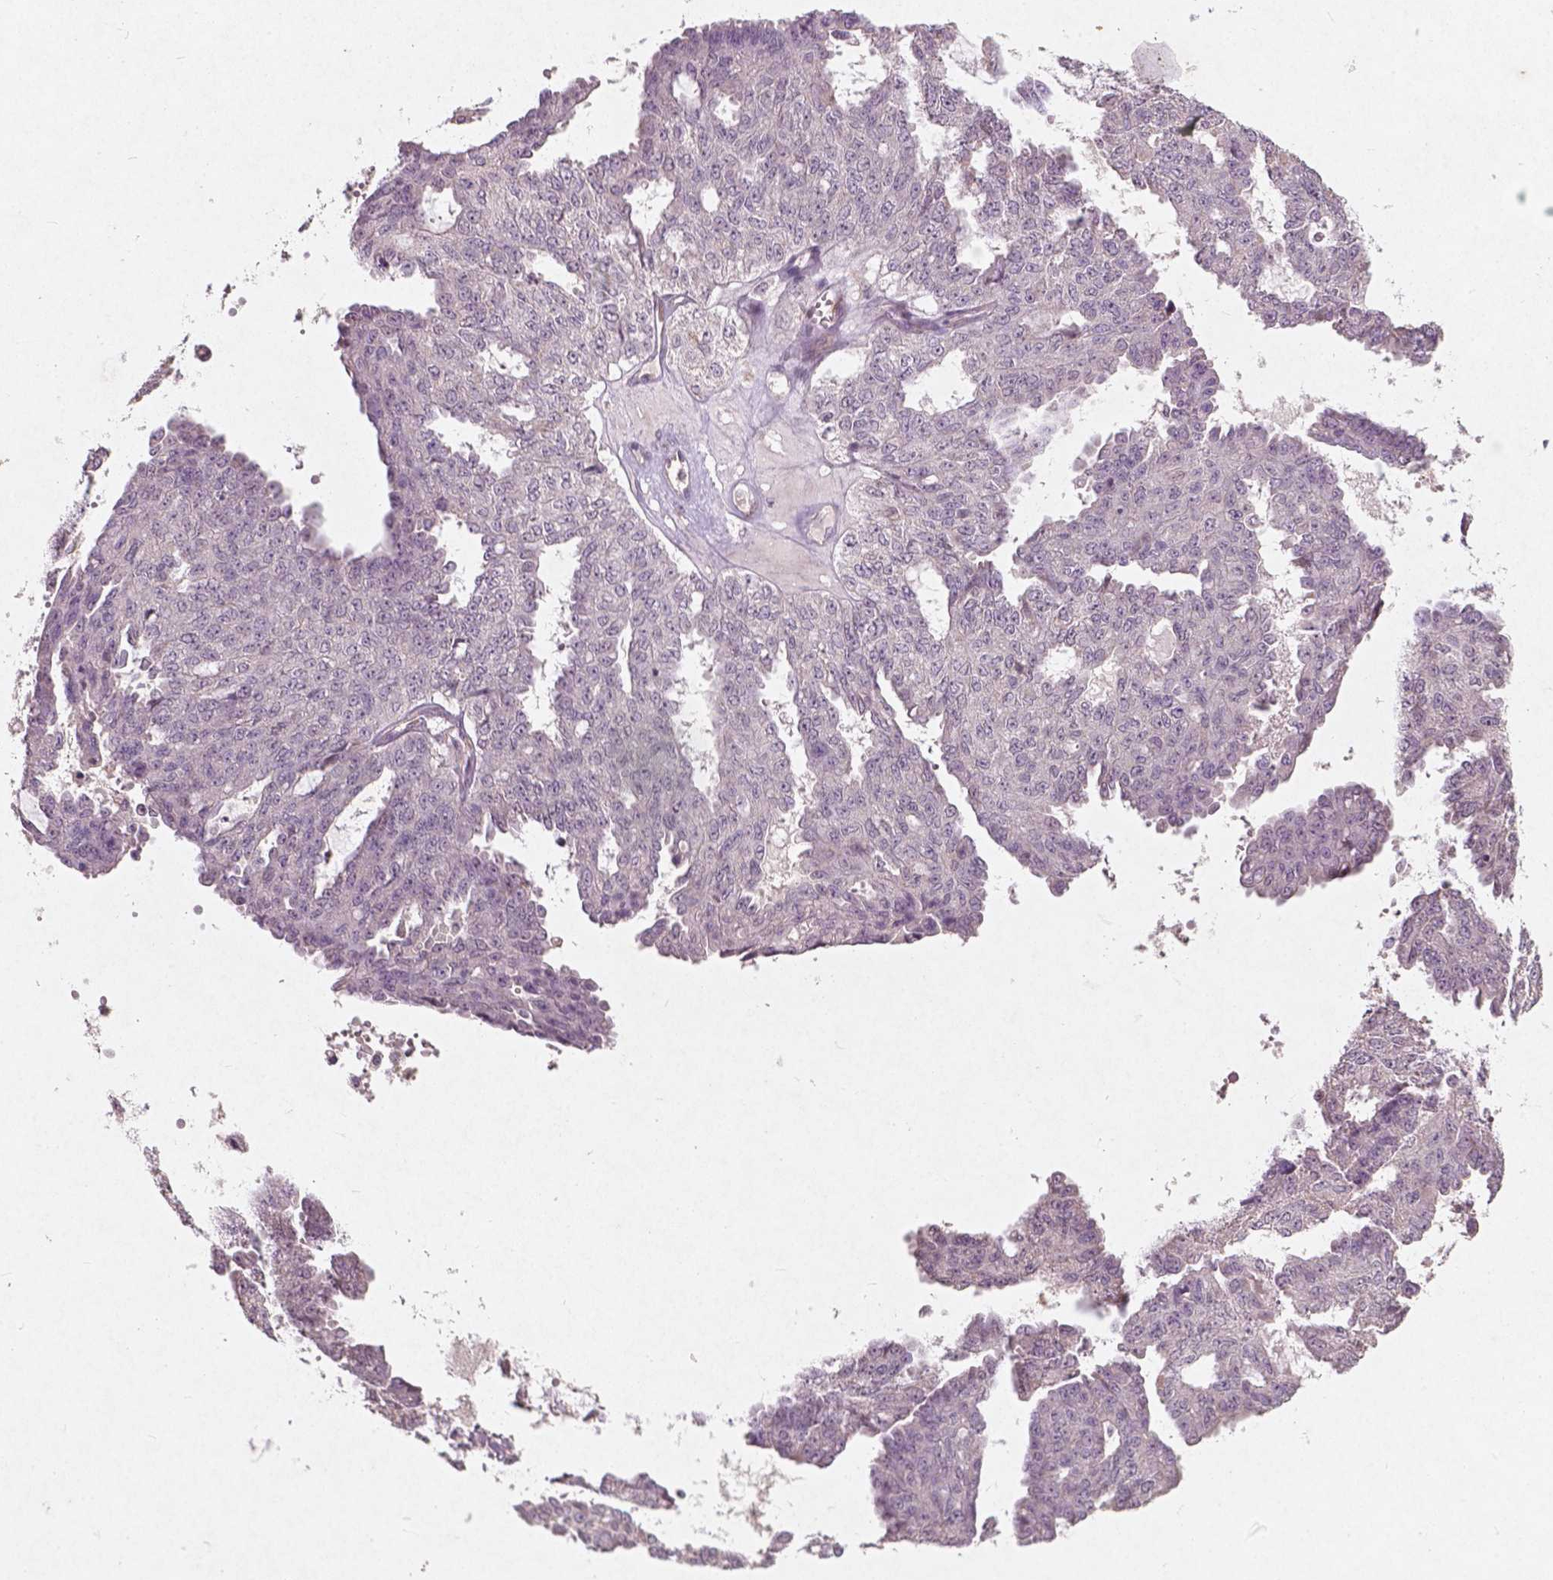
{"staining": {"intensity": "negative", "quantity": "none", "location": "none"}, "tissue": "ovarian cancer", "cell_type": "Tumor cells", "image_type": "cancer", "snomed": [{"axis": "morphology", "description": "Cystadenocarcinoma, serous, NOS"}, {"axis": "topography", "description": "Ovary"}], "caption": "A histopathology image of ovarian serous cystadenocarcinoma stained for a protein displays no brown staining in tumor cells.", "gene": "SMAD2", "patient": {"sex": "female", "age": 71}}